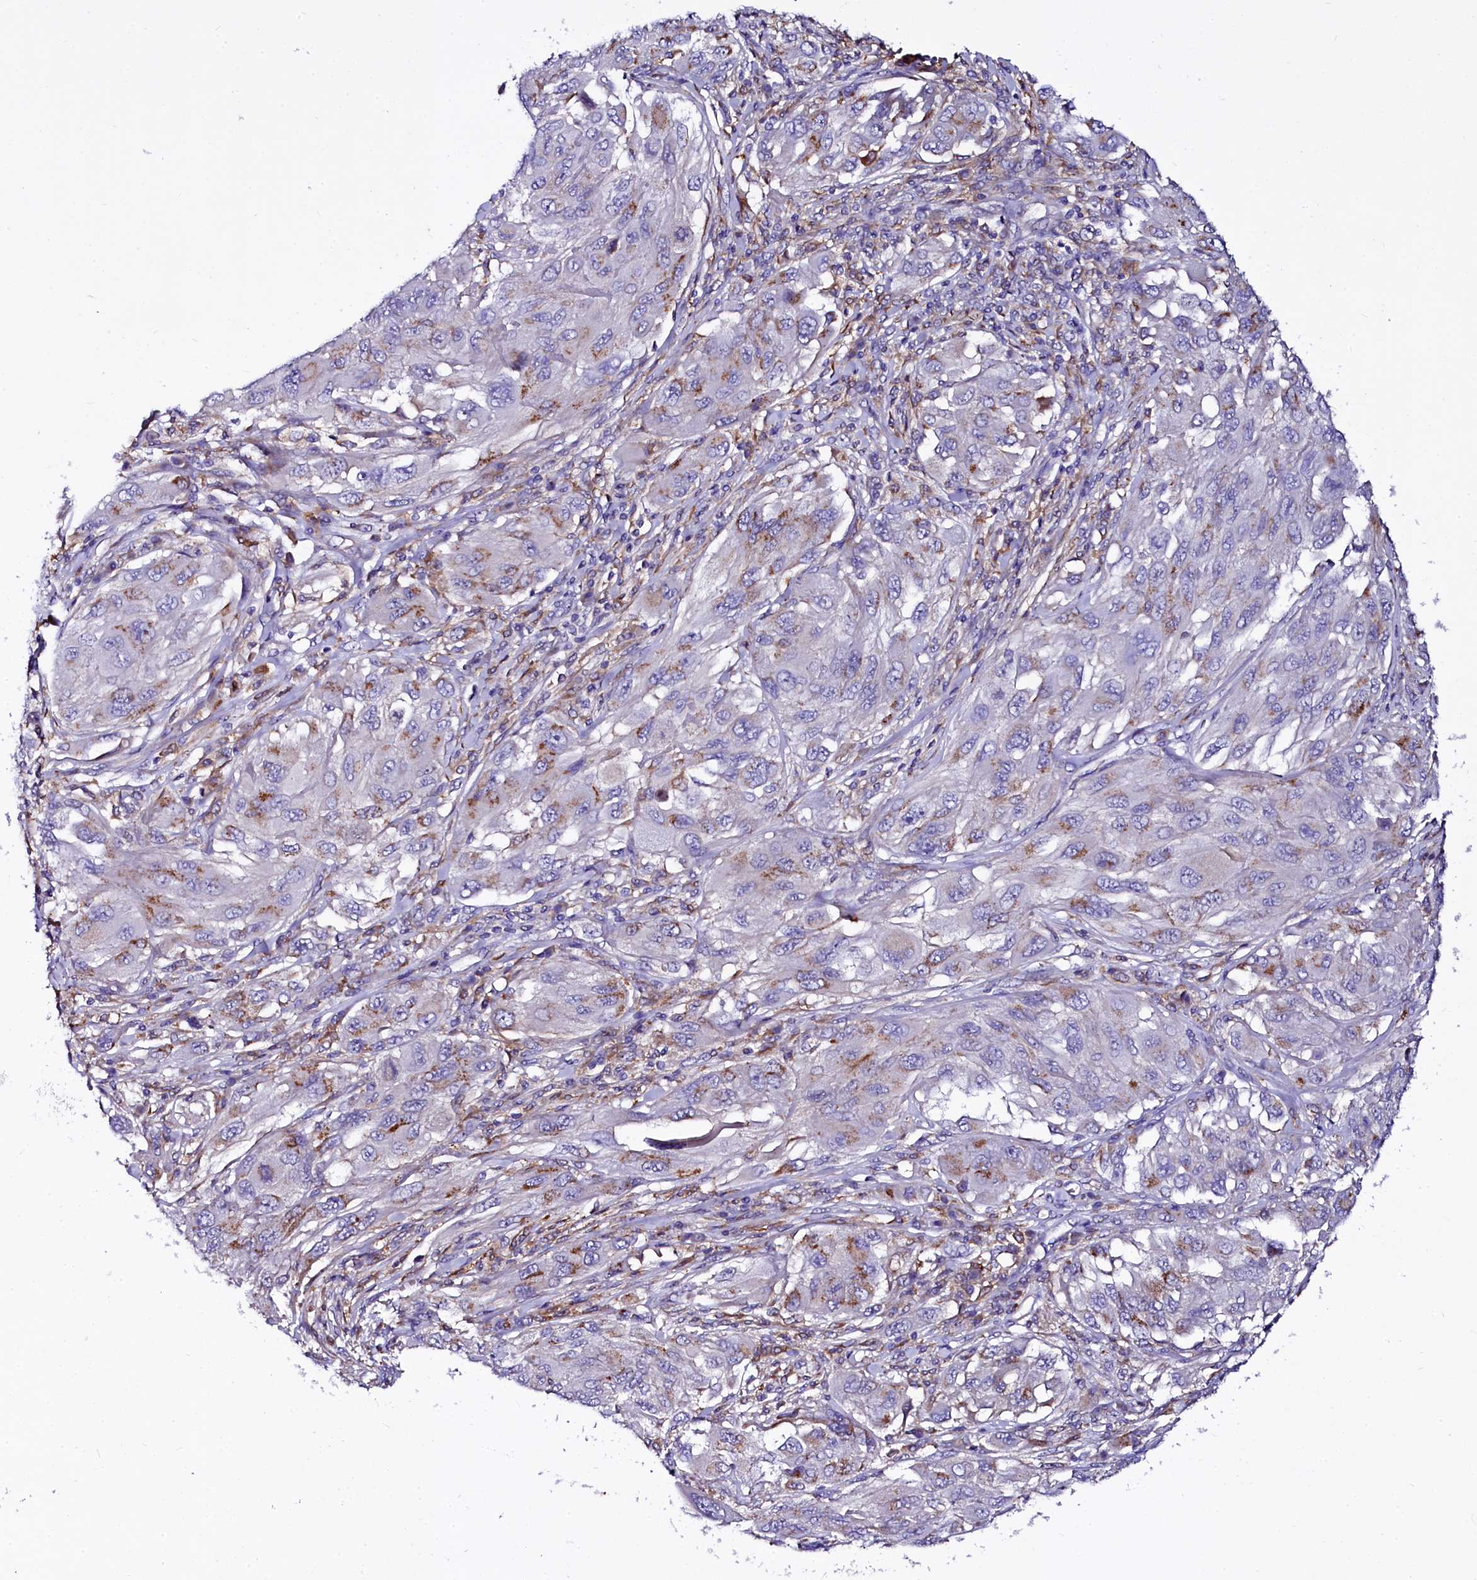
{"staining": {"intensity": "moderate", "quantity": "<25%", "location": "cytoplasmic/membranous"}, "tissue": "melanoma", "cell_type": "Tumor cells", "image_type": "cancer", "snomed": [{"axis": "morphology", "description": "Malignant melanoma, NOS"}, {"axis": "topography", "description": "Skin"}], "caption": "Moderate cytoplasmic/membranous protein positivity is present in approximately <25% of tumor cells in melanoma.", "gene": "OTOL1", "patient": {"sex": "female", "age": 91}}